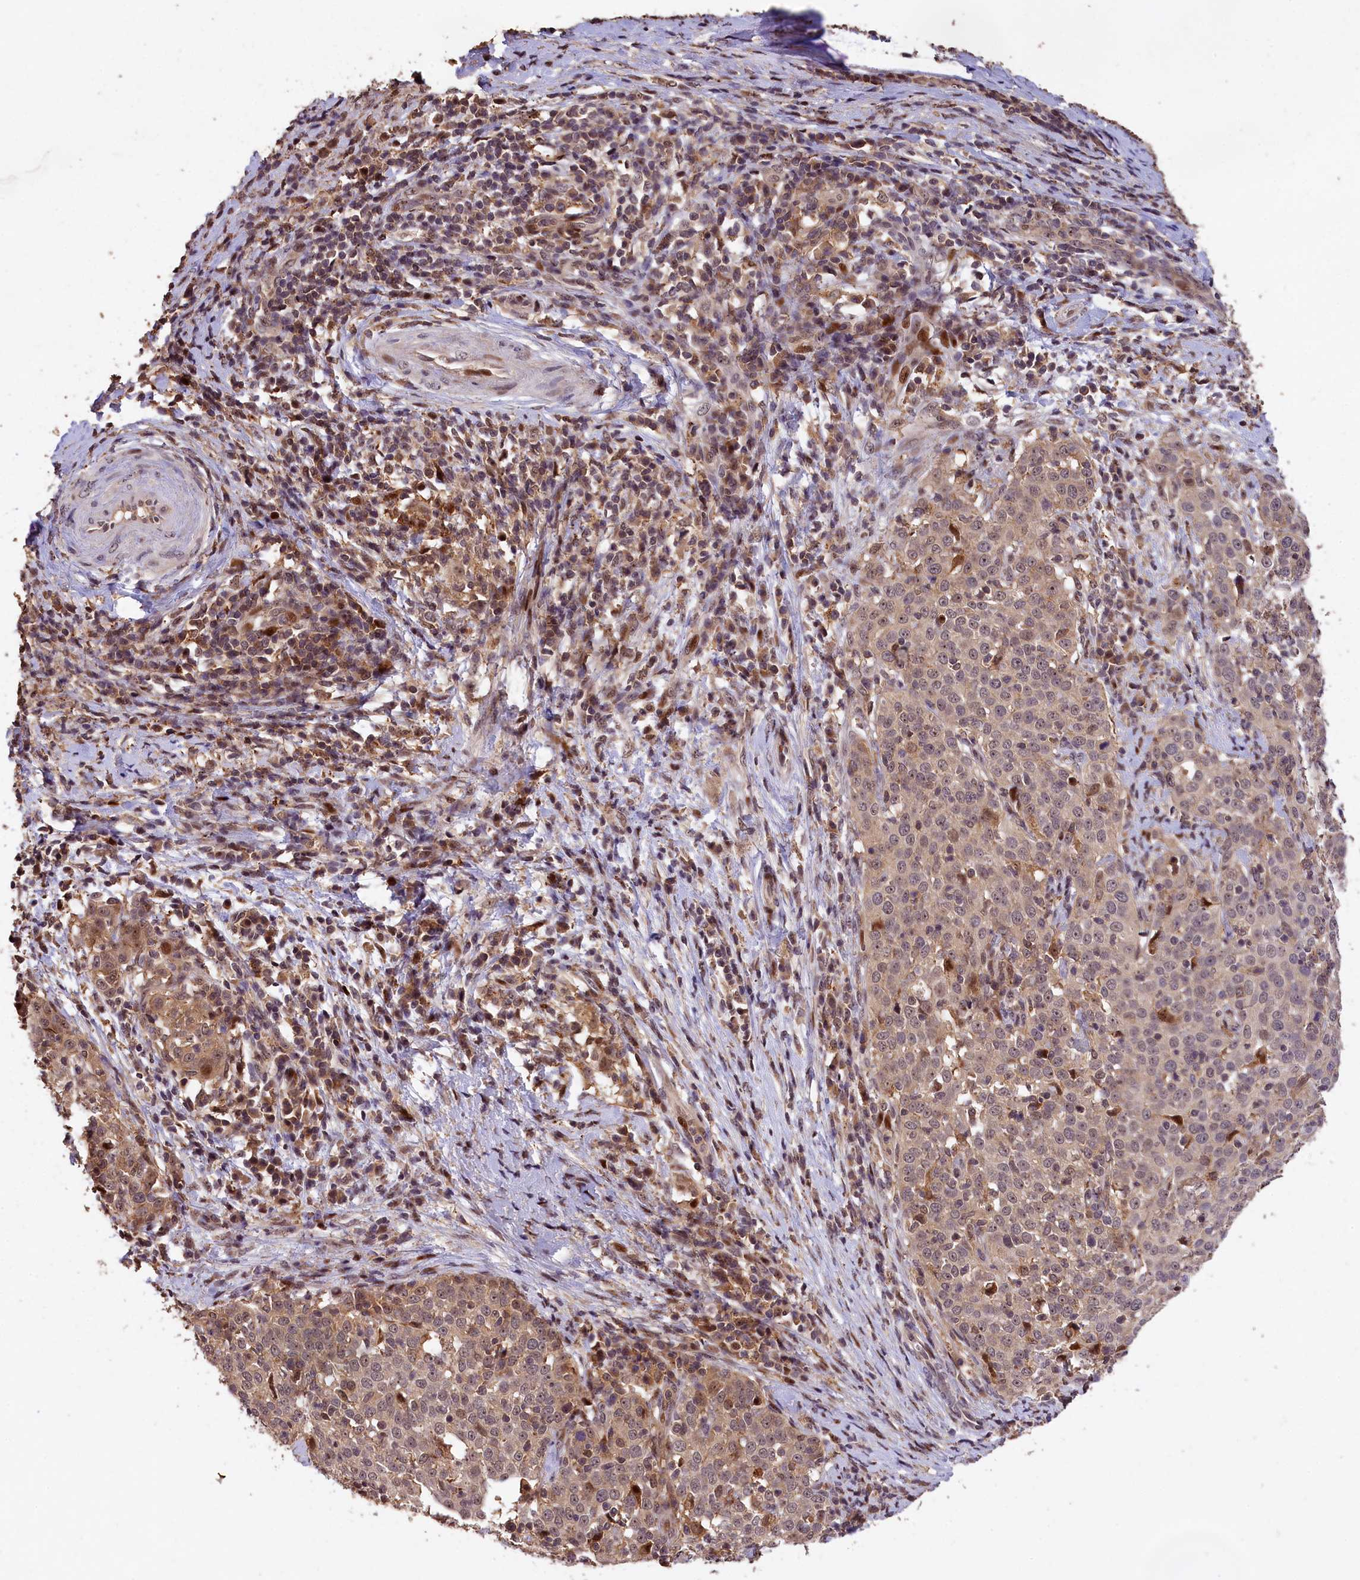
{"staining": {"intensity": "weak", "quantity": ">75%", "location": "cytoplasmic/membranous,nuclear"}, "tissue": "cervical cancer", "cell_type": "Tumor cells", "image_type": "cancer", "snomed": [{"axis": "morphology", "description": "Squamous cell carcinoma, NOS"}, {"axis": "topography", "description": "Cervix"}], "caption": "This micrograph displays immunohistochemistry staining of cervical squamous cell carcinoma, with low weak cytoplasmic/membranous and nuclear staining in about >75% of tumor cells.", "gene": "PHAF1", "patient": {"sex": "female", "age": 57}}